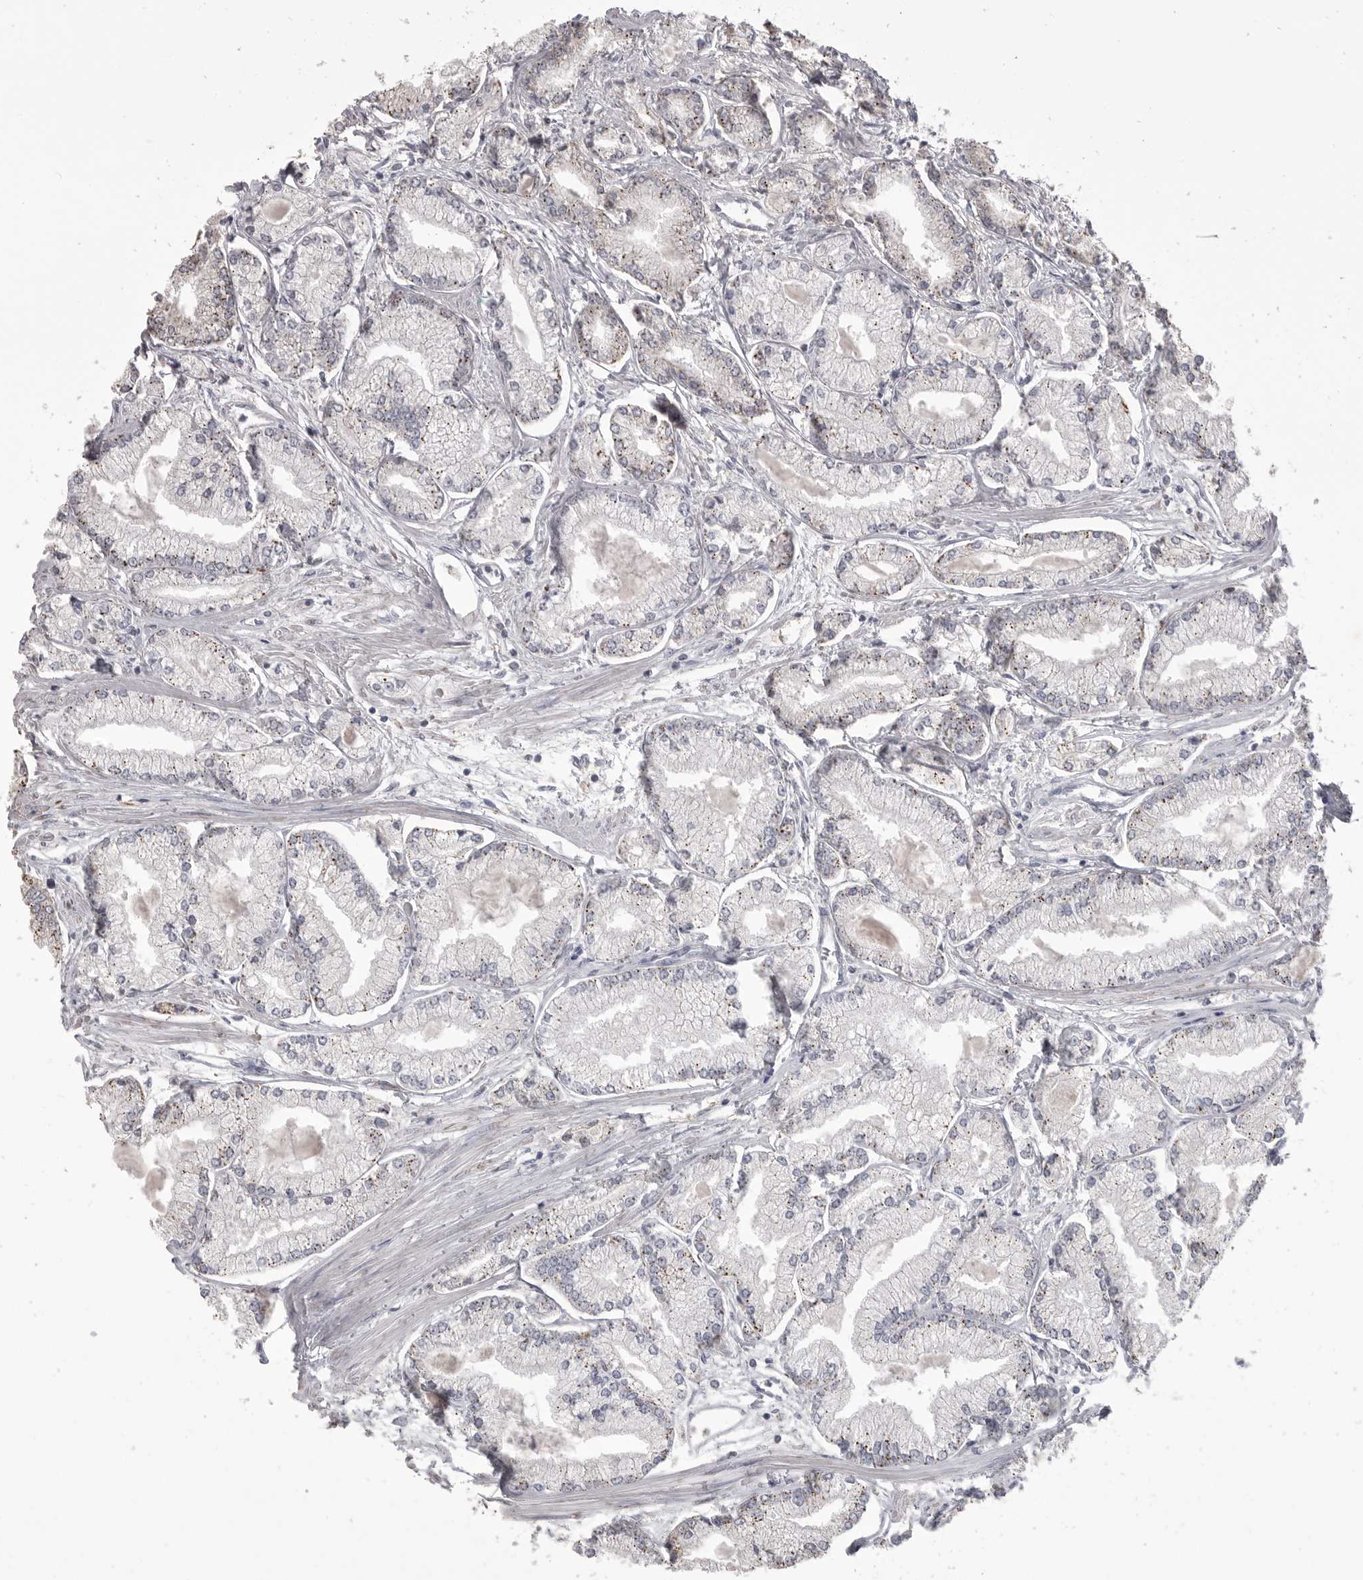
{"staining": {"intensity": "weak", "quantity": ">75%", "location": "cytoplasmic/membranous"}, "tissue": "prostate cancer", "cell_type": "Tumor cells", "image_type": "cancer", "snomed": [{"axis": "morphology", "description": "Adenocarcinoma, Low grade"}, {"axis": "topography", "description": "Prostate"}], "caption": "Weak cytoplasmic/membranous protein expression is appreciated in about >75% of tumor cells in adenocarcinoma (low-grade) (prostate).", "gene": "CMTM6", "patient": {"sex": "male", "age": 52}}